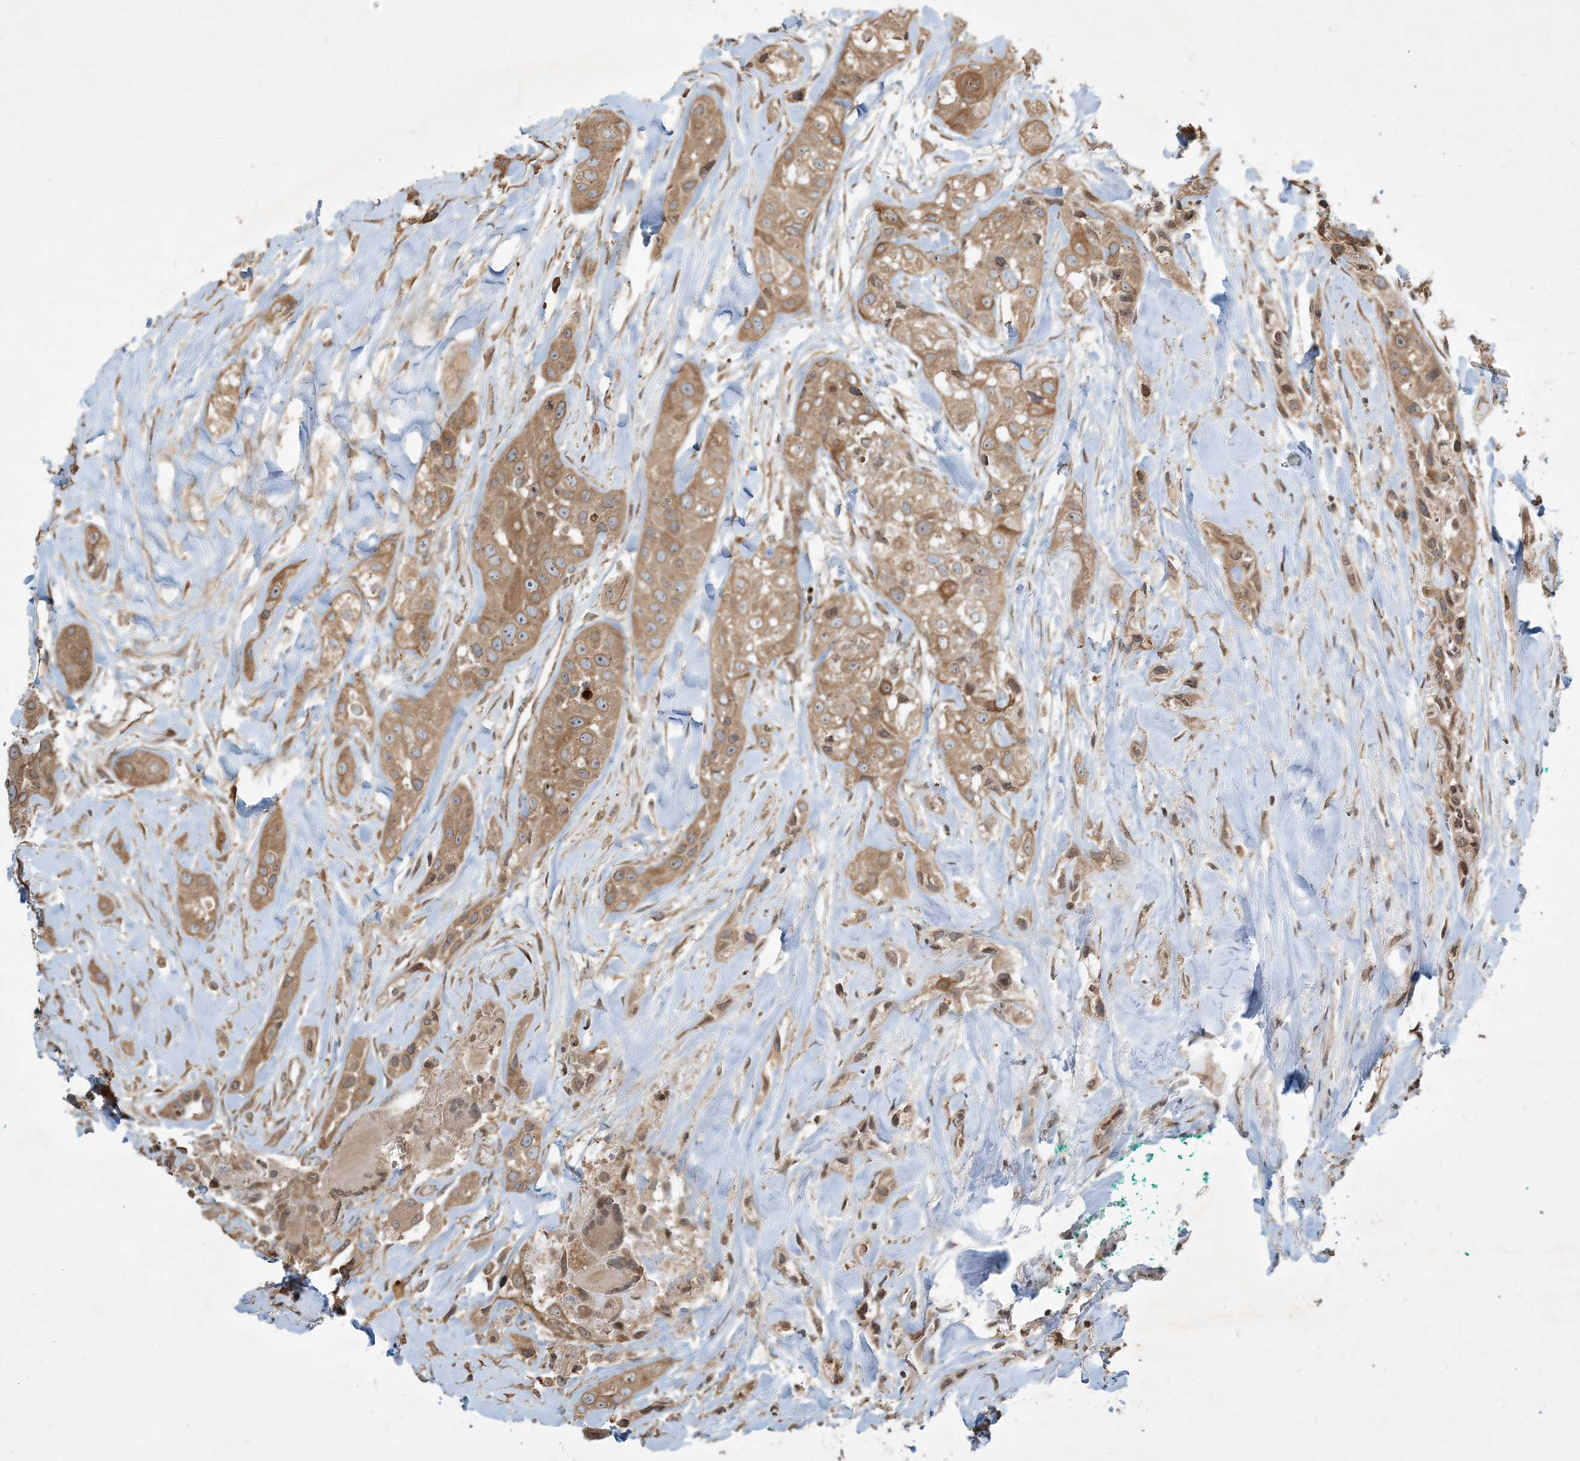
{"staining": {"intensity": "moderate", "quantity": ">75%", "location": "cytoplasmic/membranous"}, "tissue": "head and neck cancer", "cell_type": "Tumor cells", "image_type": "cancer", "snomed": [{"axis": "morphology", "description": "Normal tissue, NOS"}, {"axis": "morphology", "description": "Squamous cell carcinoma, NOS"}, {"axis": "topography", "description": "Skeletal muscle"}, {"axis": "topography", "description": "Head-Neck"}], "caption": "Protein analysis of squamous cell carcinoma (head and neck) tissue reveals moderate cytoplasmic/membranous positivity in approximately >75% of tumor cells.", "gene": "COMMD8", "patient": {"sex": "male", "age": 51}}